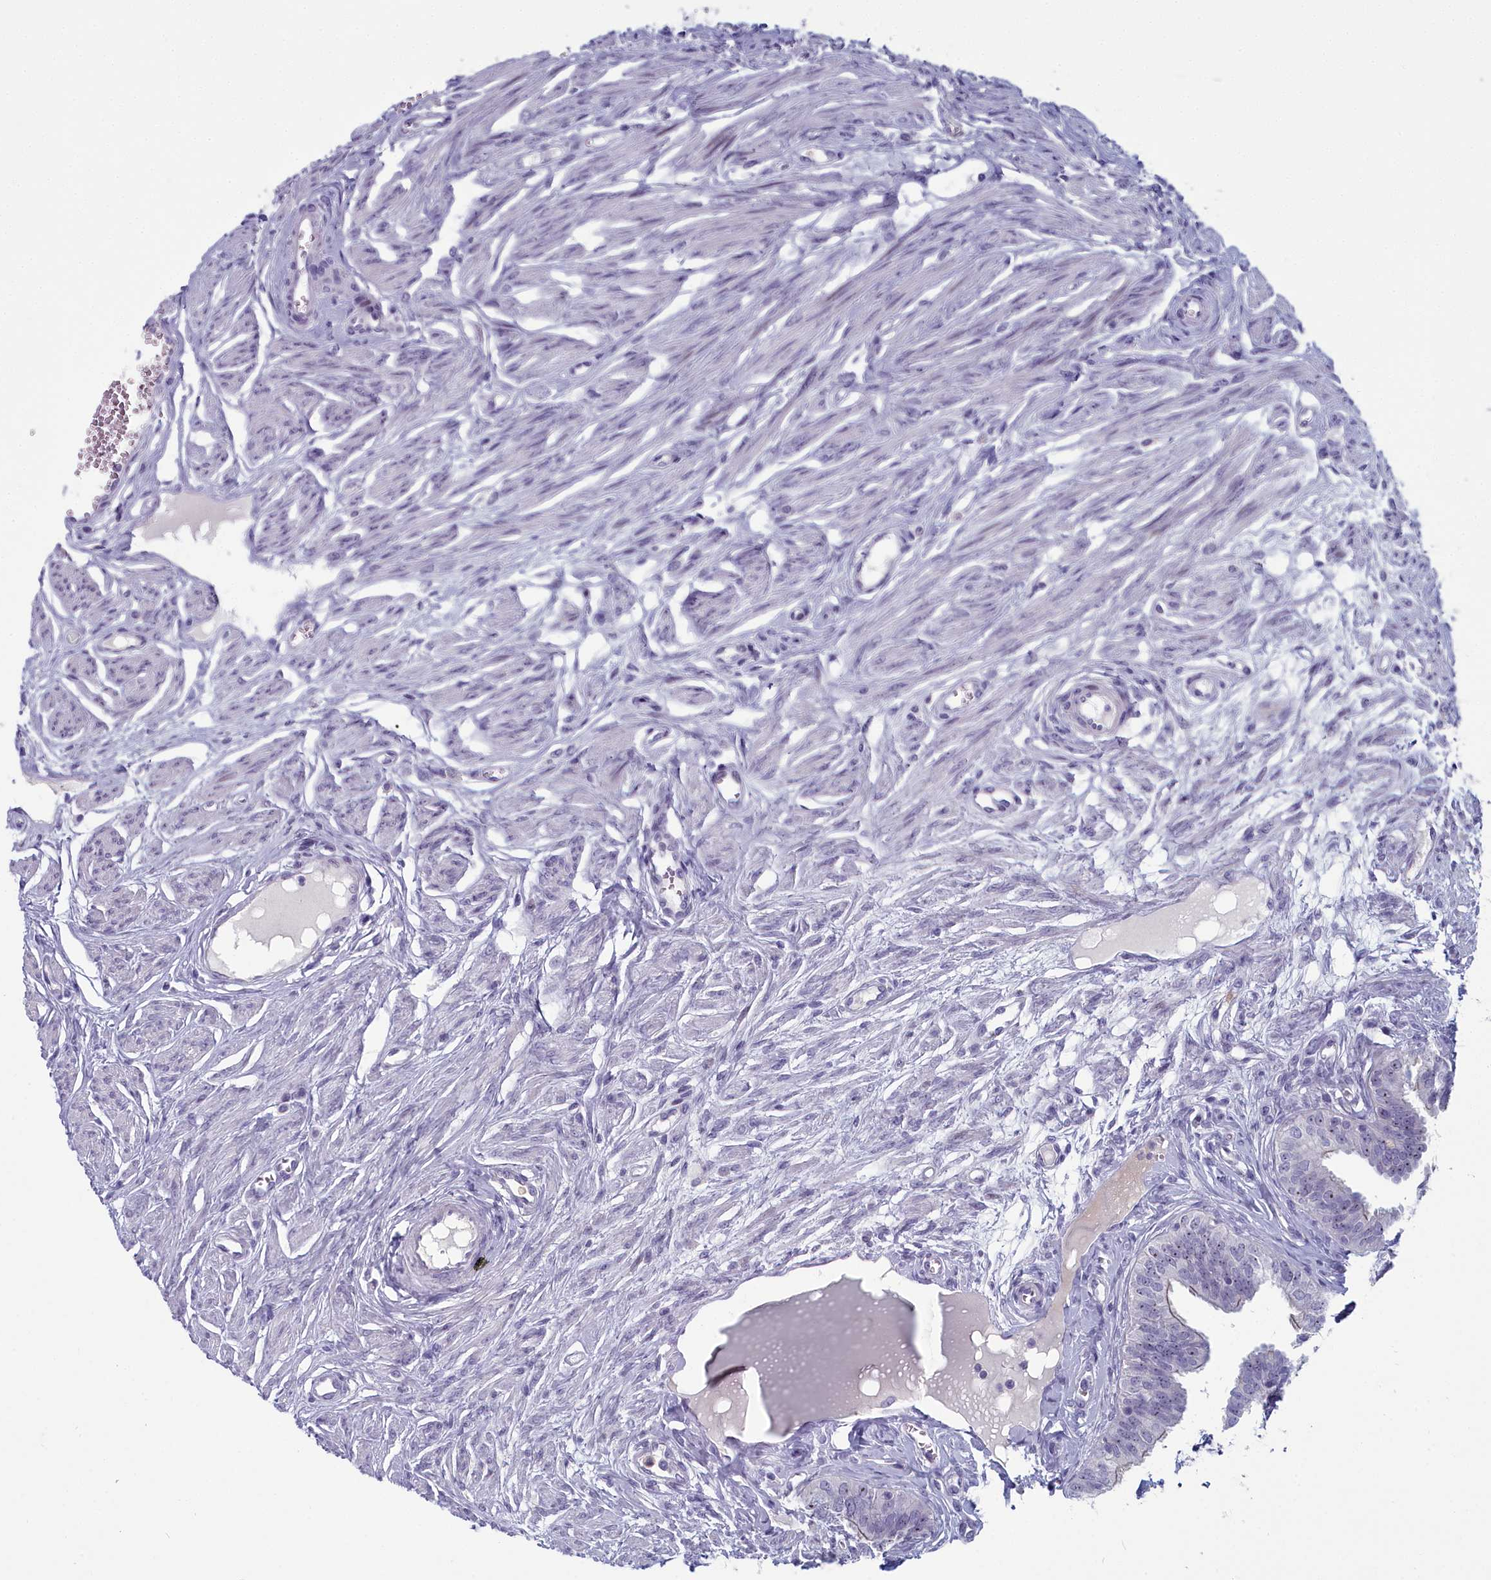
{"staining": {"intensity": "moderate", "quantity": ">75%", "location": "nuclear"}, "tissue": "fallopian tube", "cell_type": "Glandular cells", "image_type": "normal", "snomed": [{"axis": "morphology", "description": "Normal tissue, NOS"}, {"axis": "morphology", "description": "Carcinoma, NOS"}, {"axis": "topography", "description": "Fallopian tube"}, {"axis": "topography", "description": "Ovary"}], "caption": "Protein staining displays moderate nuclear positivity in approximately >75% of glandular cells in unremarkable fallopian tube. (DAB IHC, brown staining for protein, blue staining for nuclei).", "gene": "INSYN2A", "patient": {"sex": "female", "age": 59}}